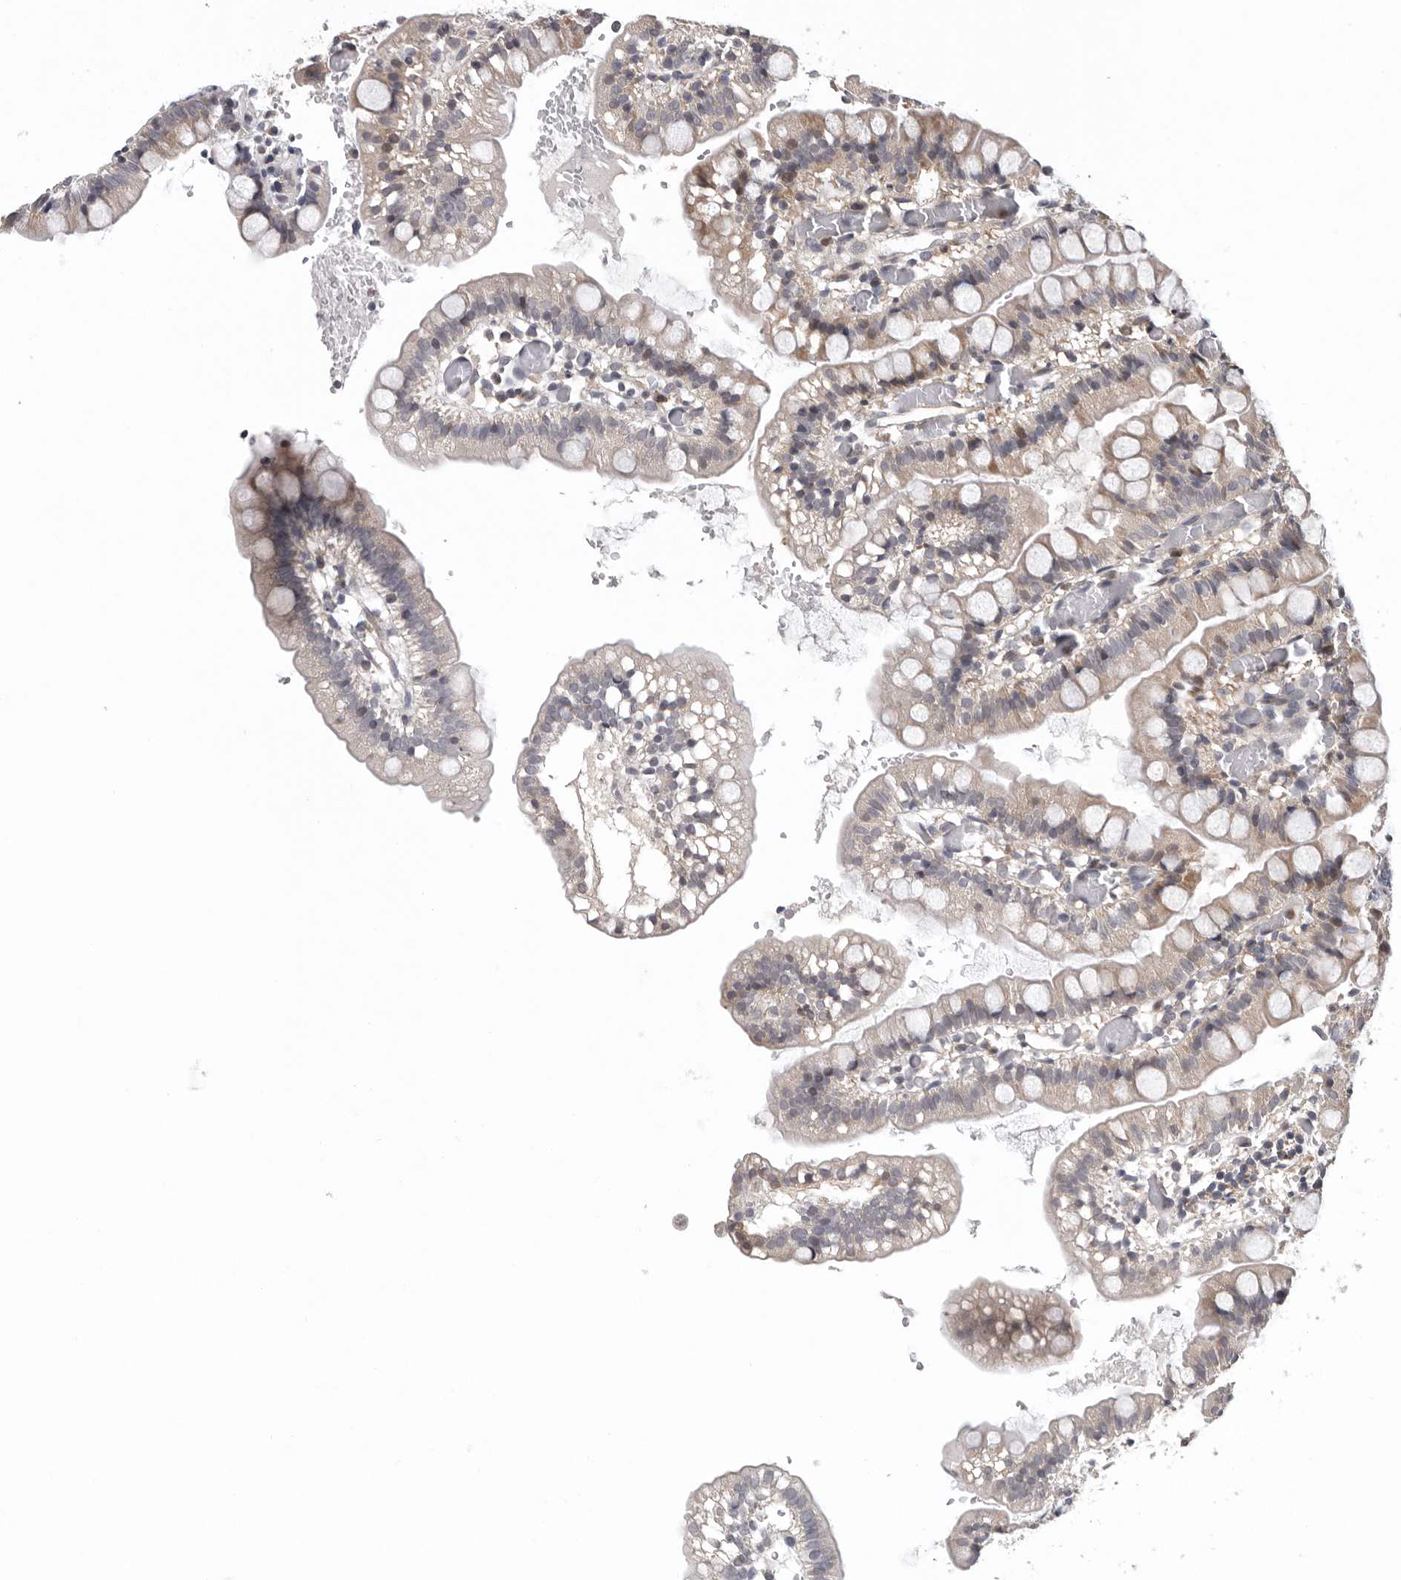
{"staining": {"intensity": "moderate", "quantity": "25%-75%", "location": "cytoplasmic/membranous"}, "tissue": "small intestine", "cell_type": "Glandular cells", "image_type": "normal", "snomed": [{"axis": "morphology", "description": "Normal tissue, NOS"}, {"axis": "morphology", "description": "Developmental malformation"}, {"axis": "topography", "description": "Small intestine"}], "caption": "Small intestine stained with a brown dye displays moderate cytoplasmic/membranous positive staining in approximately 25%-75% of glandular cells.", "gene": "RALGPS2", "patient": {"sex": "male"}}